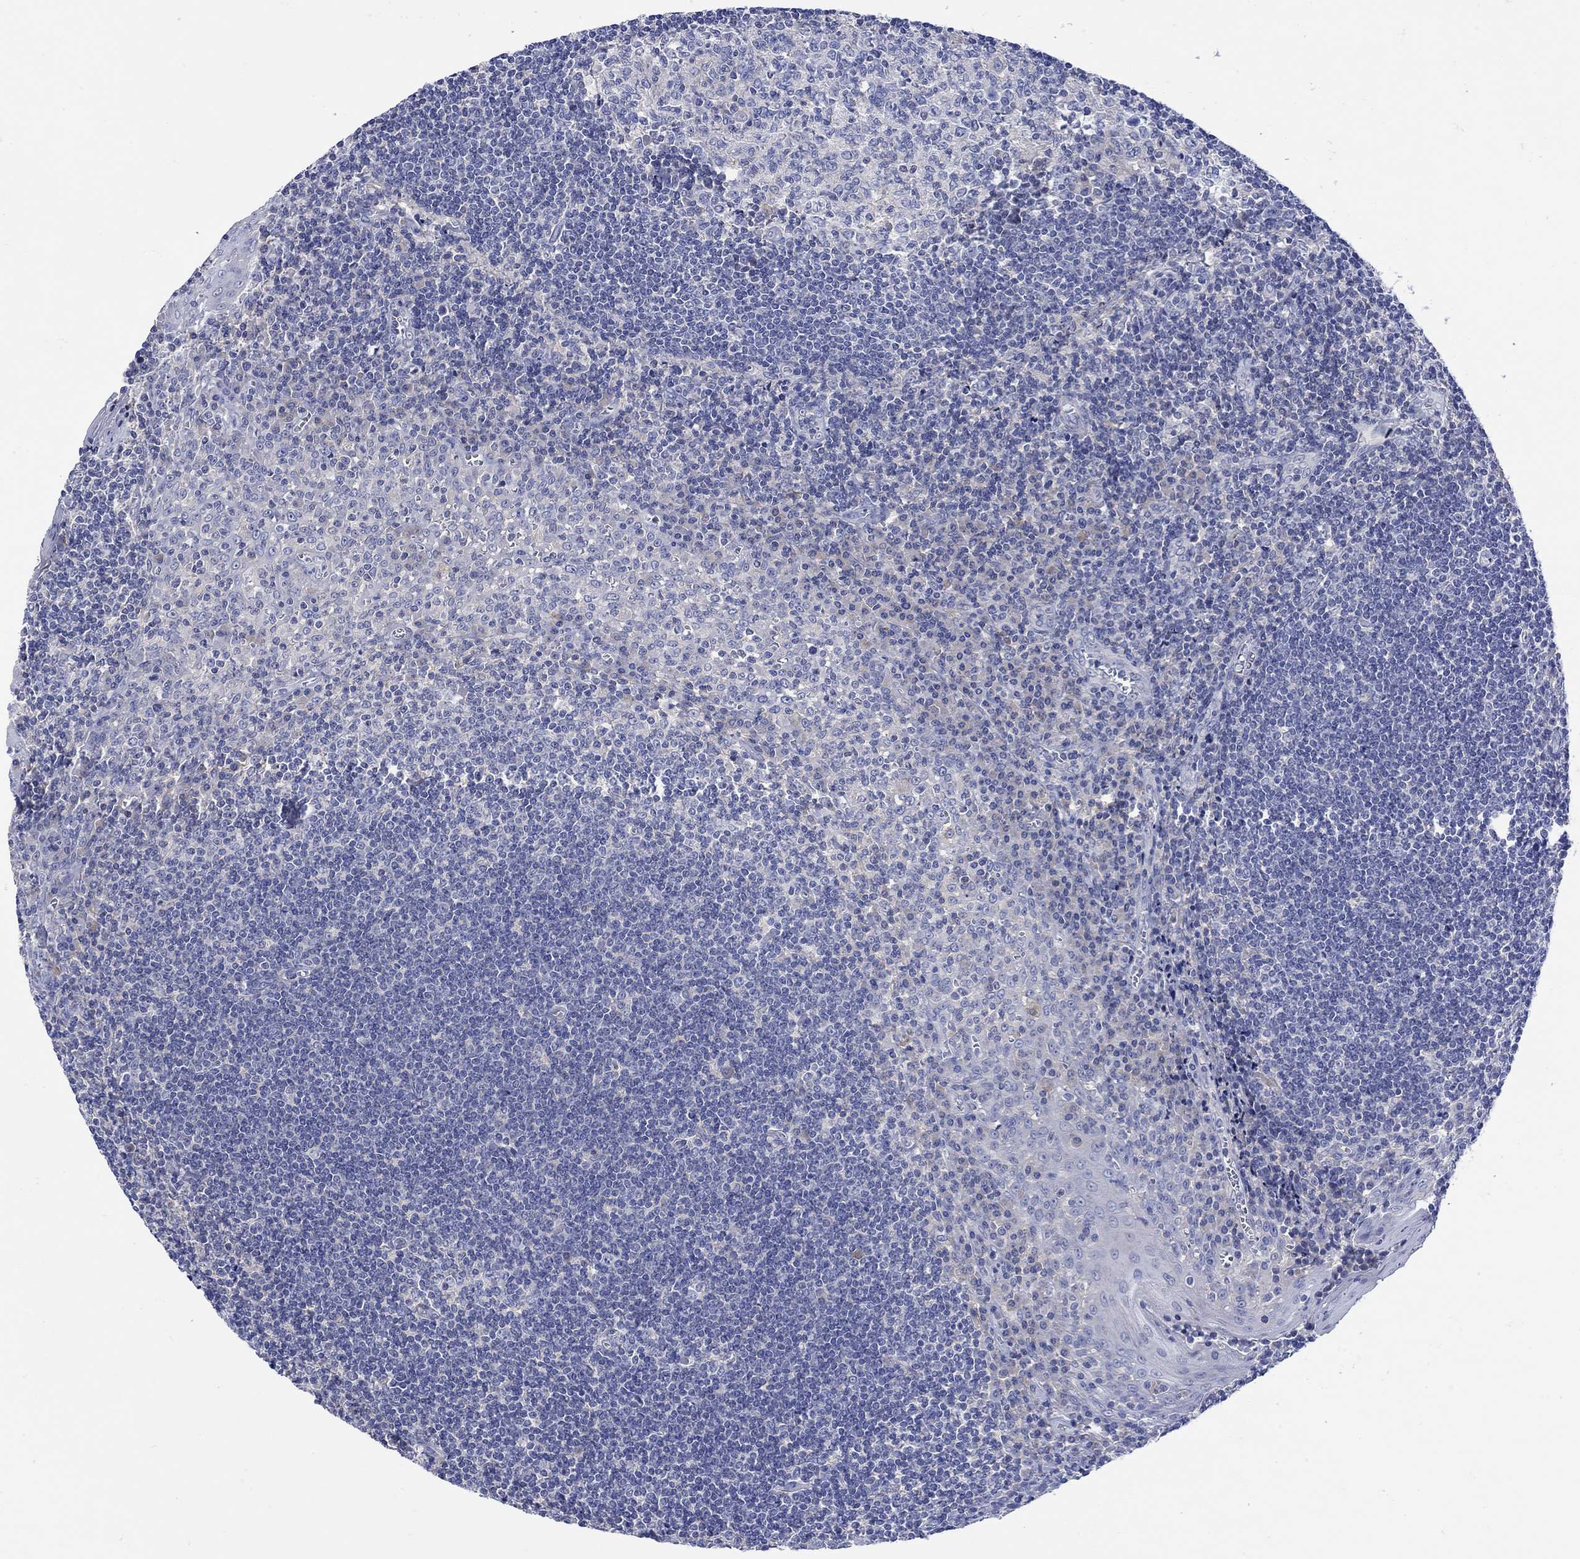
{"staining": {"intensity": "negative", "quantity": "none", "location": "none"}, "tissue": "tonsil", "cell_type": "Germinal center cells", "image_type": "normal", "snomed": [{"axis": "morphology", "description": "Normal tissue, NOS"}, {"axis": "topography", "description": "Tonsil"}], "caption": "Immunohistochemistry (IHC) micrograph of unremarkable human tonsil stained for a protein (brown), which shows no staining in germinal center cells. Nuclei are stained in blue.", "gene": "MSI1", "patient": {"sex": "male", "age": 33}}